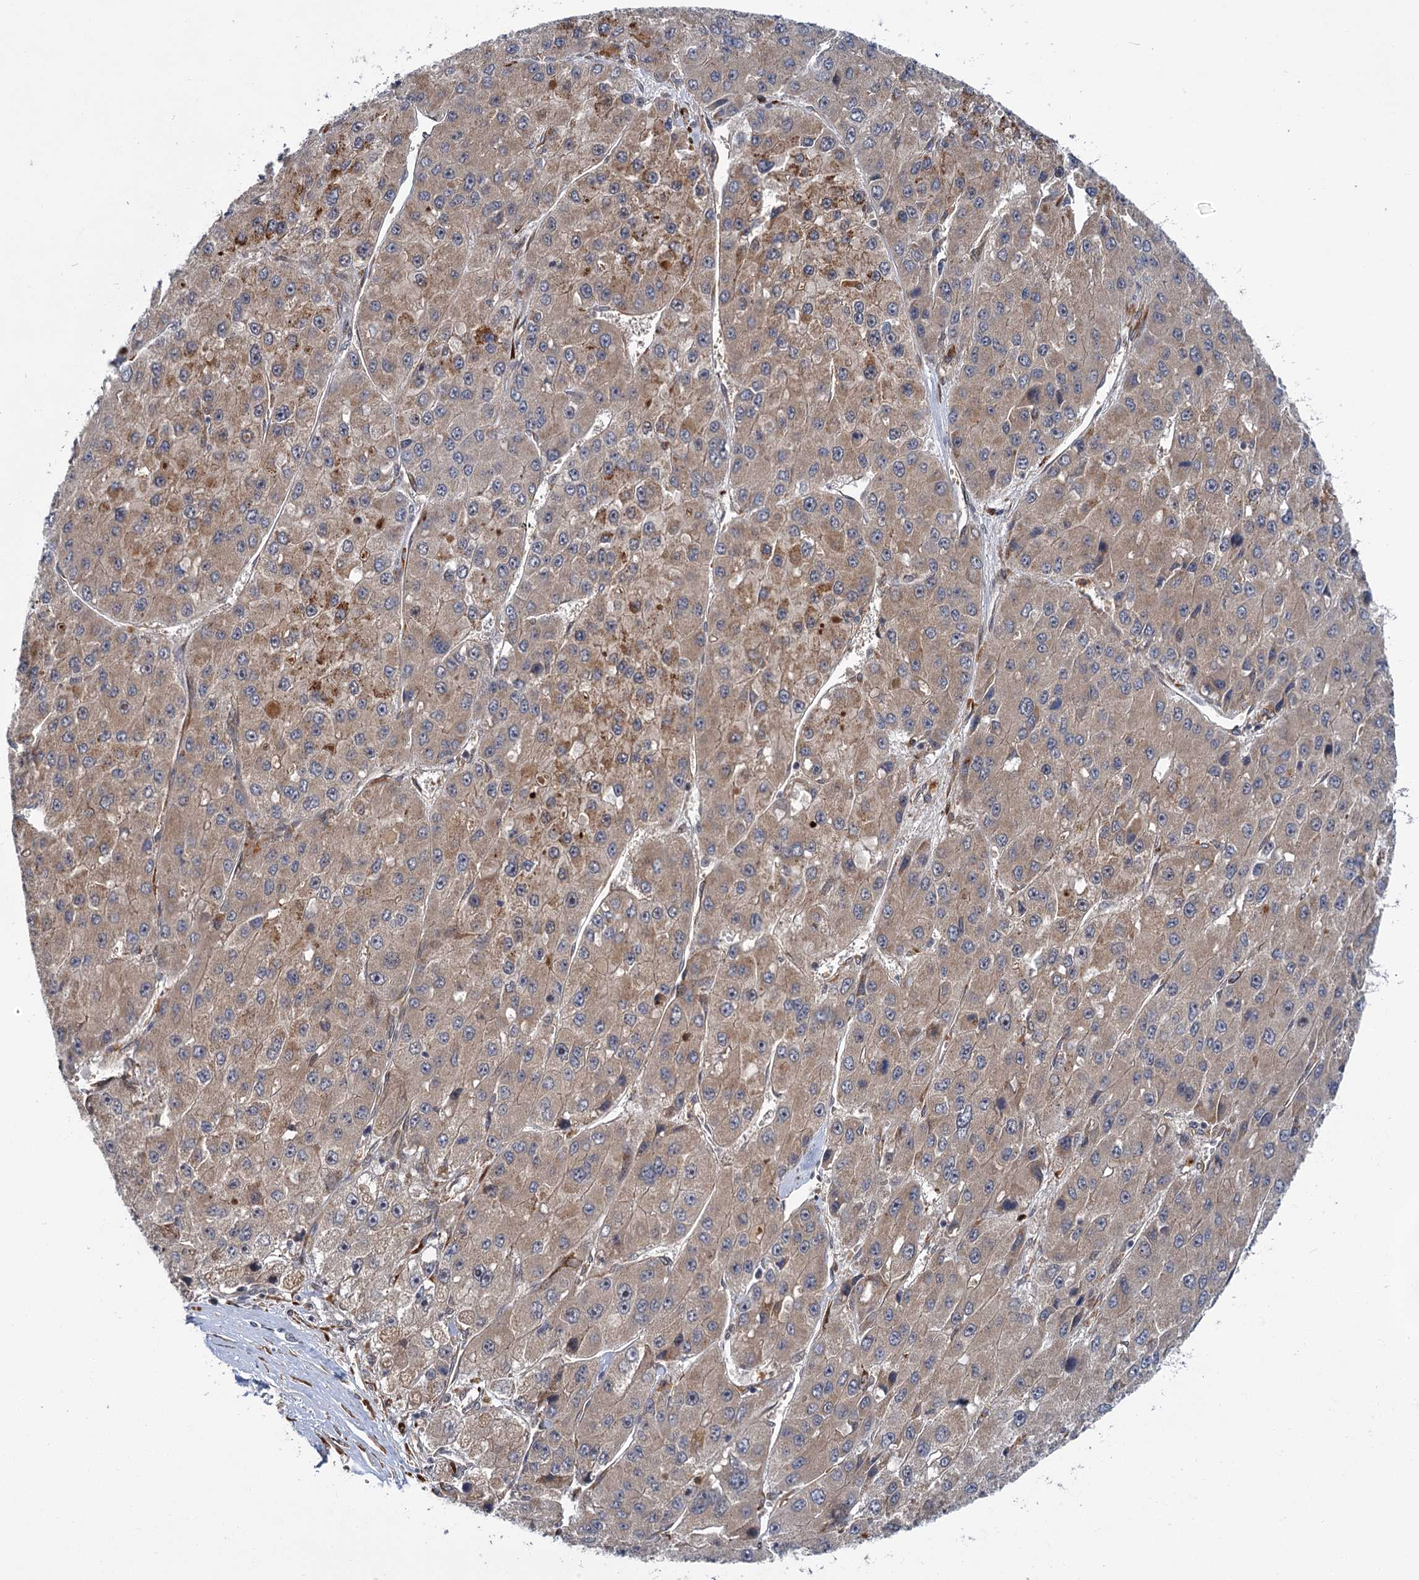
{"staining": {"intensity": "moderate", "quantity": "<25%", "location": "cytoplasmic/membranous"}, "tissue": "liver cancer", "cell_type": "Tumor cells", "image_type": "cancer", "snomed": [{"axis": "morphology", "description": "Carcinoma, Hepatocellular, NOS"}, {"axis": "topography", "description": "Liver"}], "caption": "Liver cancer was stained to show a protein in brown. There is low levels of moderate cytoplasmic/membranous expression in approximately <25% of tumor cells.", "gene": "APBA2", "patient": {"sex": "female", "age": 73}}